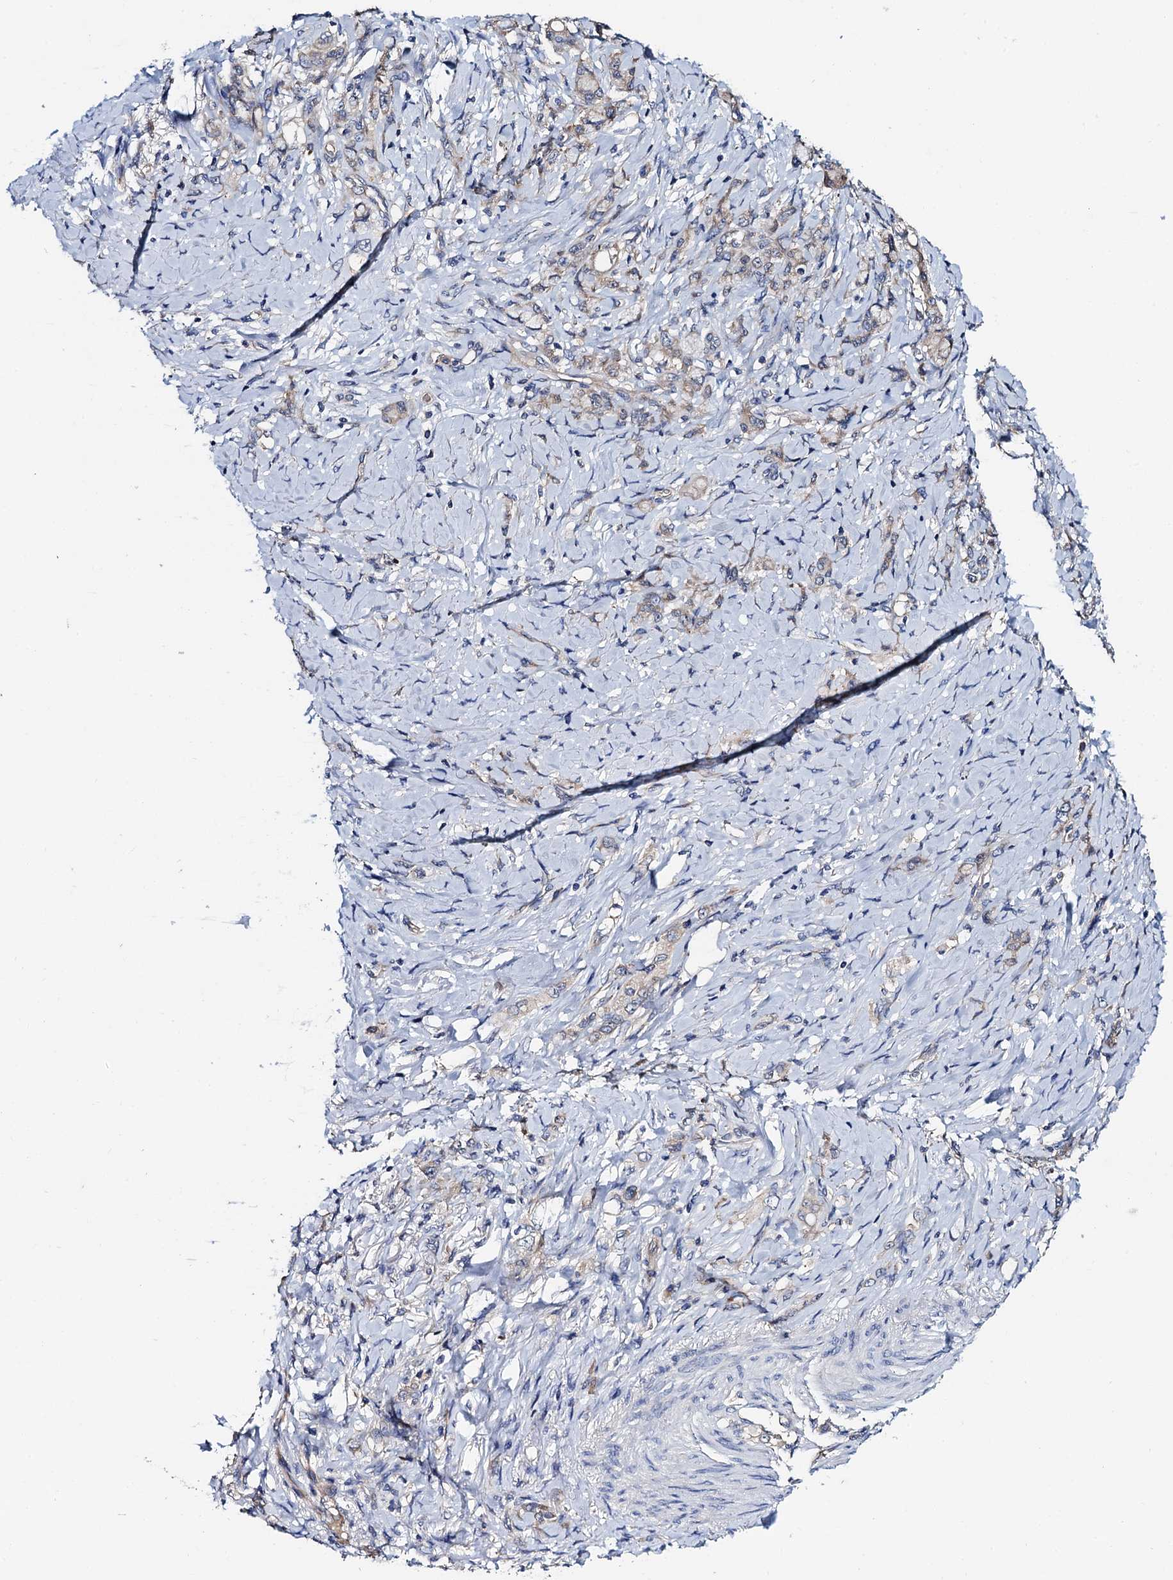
{"staining": {"intensity": "weak", "quantity": "<25%", "location": "cytoplasmic/membranous"}, "tissue": "stomach cancer", "cell_type": "Tumor cells", "image_type": "cancer", "snomed": [{"axis": "morphology", "description": "Adenocarcinoma, NOS"}, {"axis": "topography", "description": "Stomach"}], "caption": "Immunohistochemistry of stomach cancer shows no expression in tumor cells.", "gene": "TRMT112", "patient": {"sex": "female", "age": 79}}